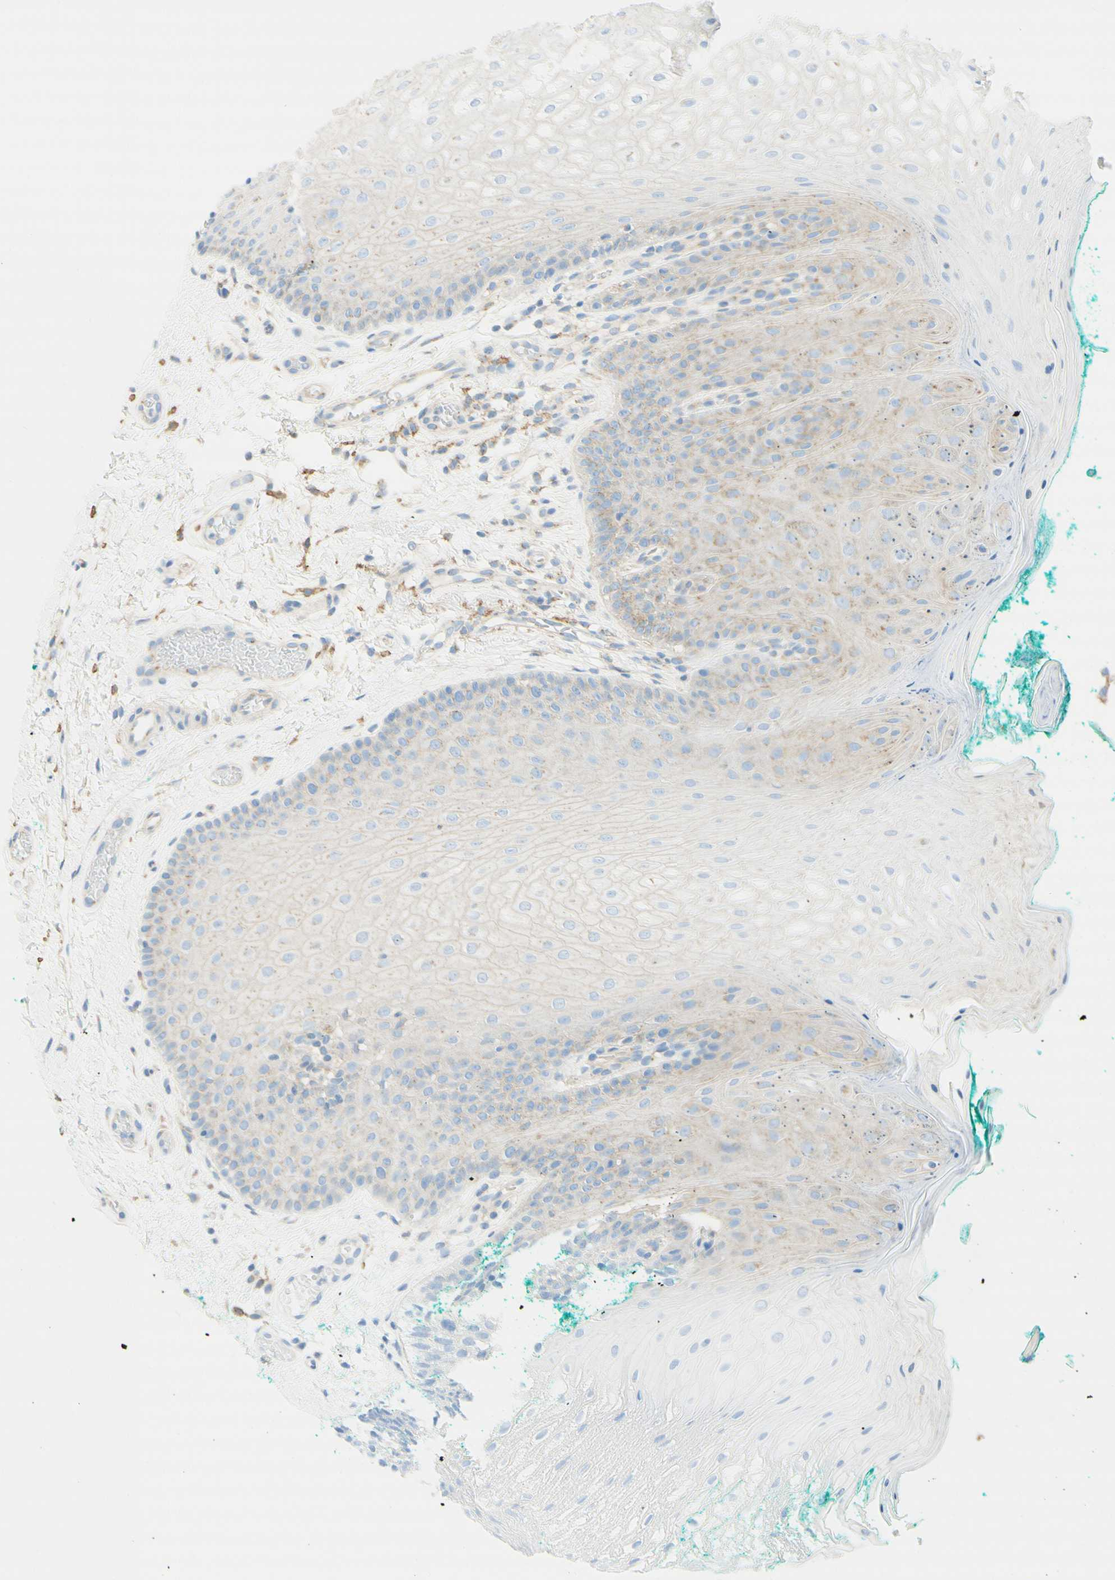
{"staining": {"intensity": "negative", "quantity": "none", "location": "none"}, "tissue": "oral mucosa", "cell_type": "Squamous epithelial cells", "image_type": "normal", "snomed": [{"axis": "morphology", "description": "Normal tissue, NOS"}, {"axis": "topography", "description": "Skeletal muscle"}, {"axis": "topography", "description": "Oral tissue"}], "caption": "Immunohistochemistry (IHC) histopathology image of unremarkable human oral mucosa stained for a protein (brown), which demonstrates no expression in squamous epithelial cells.", "gene": "CLTC", "patient": {"sex": "male", "age": 58}}